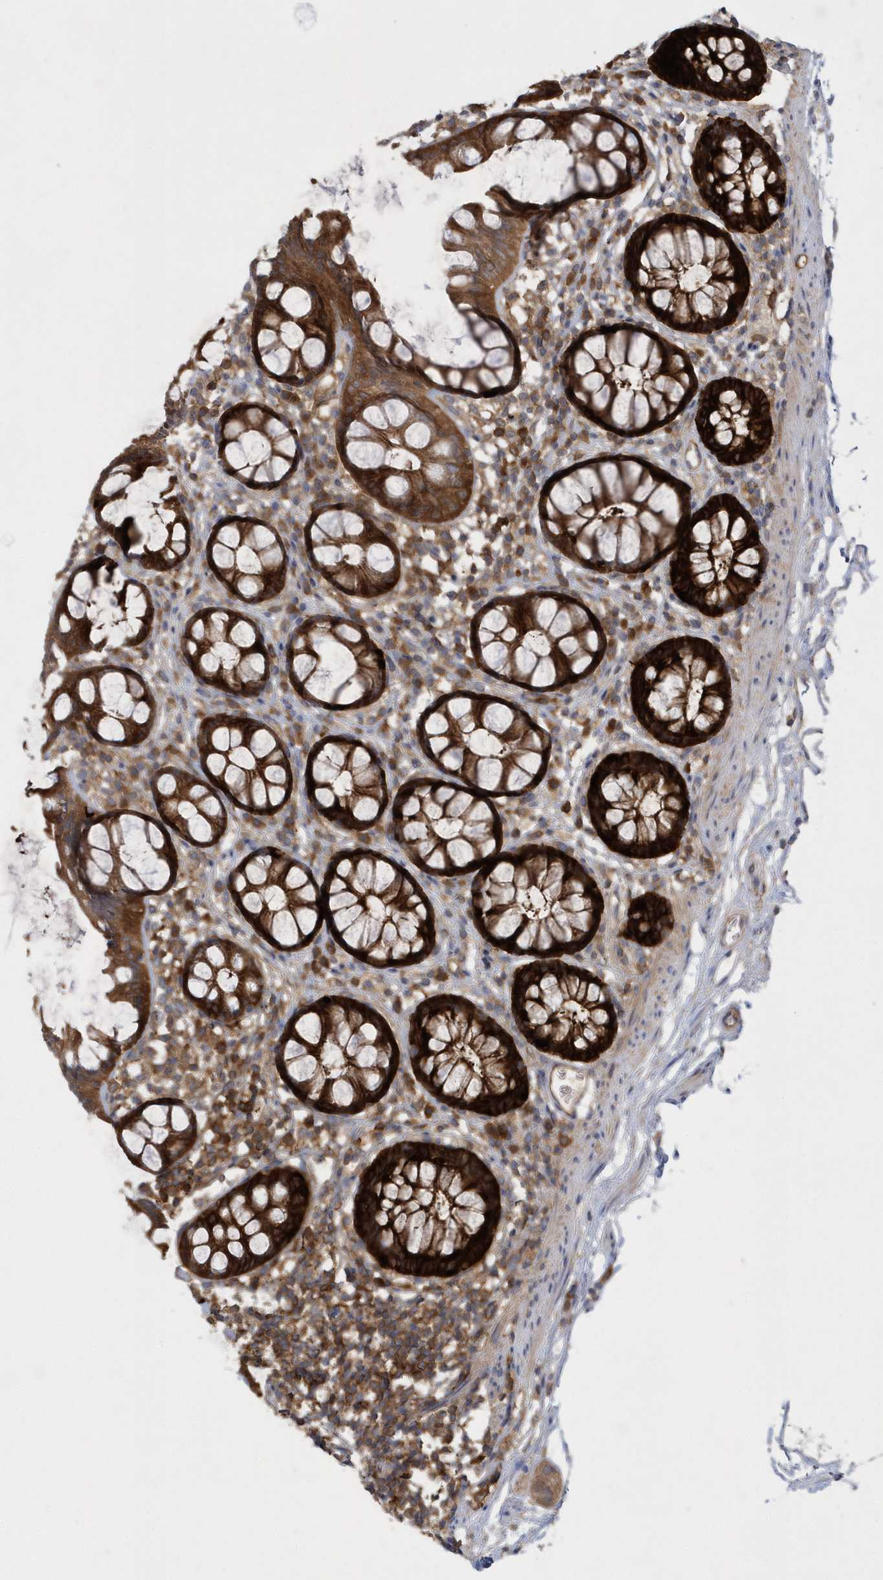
{"staining": {"intensity": "strong", "quantity": ">75%", "location": "cytoplasmic/membranous"}, "tissue": "rectum", "cell_type": "Glandular cells", "image_type": "normal", "snomed": [{"axis": "morphology", "description": "Normal tissue, NOS"}, {"axis": "topography", "description": "Rectum"}], "caption": "Brown immunohistochemical staining in benign human rectum shows strong cytoplasmic/membranous staining in about >75% of glandular cells.", "gene": "PAICS", "patient": {"sex": "female", "age": 65}}